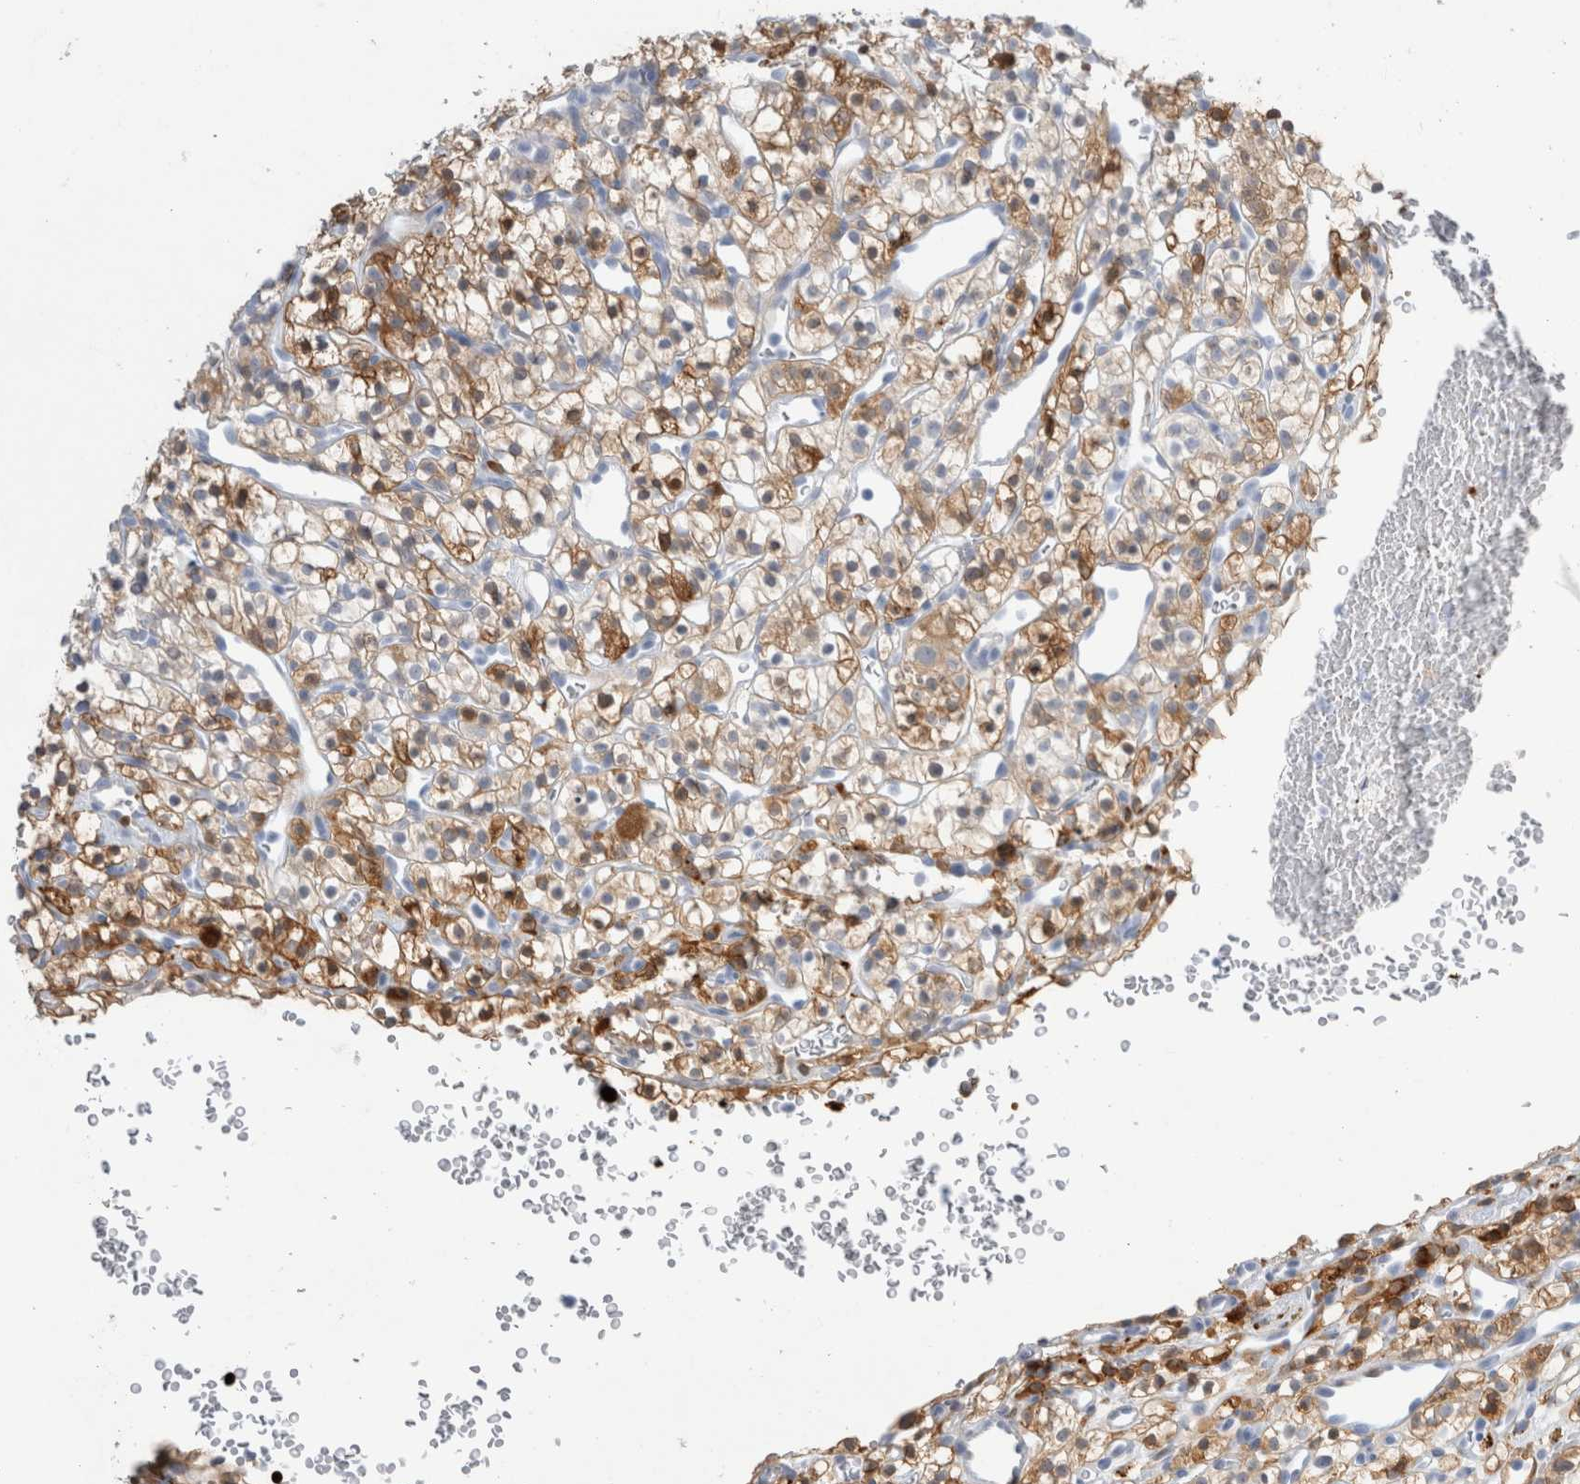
{"staining": {"intensity": "weak", "quantity": ">75%", "location": "cytoplasmic/membranous"}, "tissue": "renal cancer", "cell_type": "Tumor cells", "image_type": "cancer", "snomed": [{"axis": "morphology", "description": "Adenocarcinoma, NOS"}, {"axis": "topography", "description": "Kidney"}], "caption": "Immunohistochemistry (IHC) (DAB (3,3'-diaminobenzidine)) staining of human renal cancer demonstrates weak cytoplasmic/membranous protein expression in about >75% of tumor cells.", "gene": "NAPEPLD", "patient": {"sex": "female", "age": 57}}